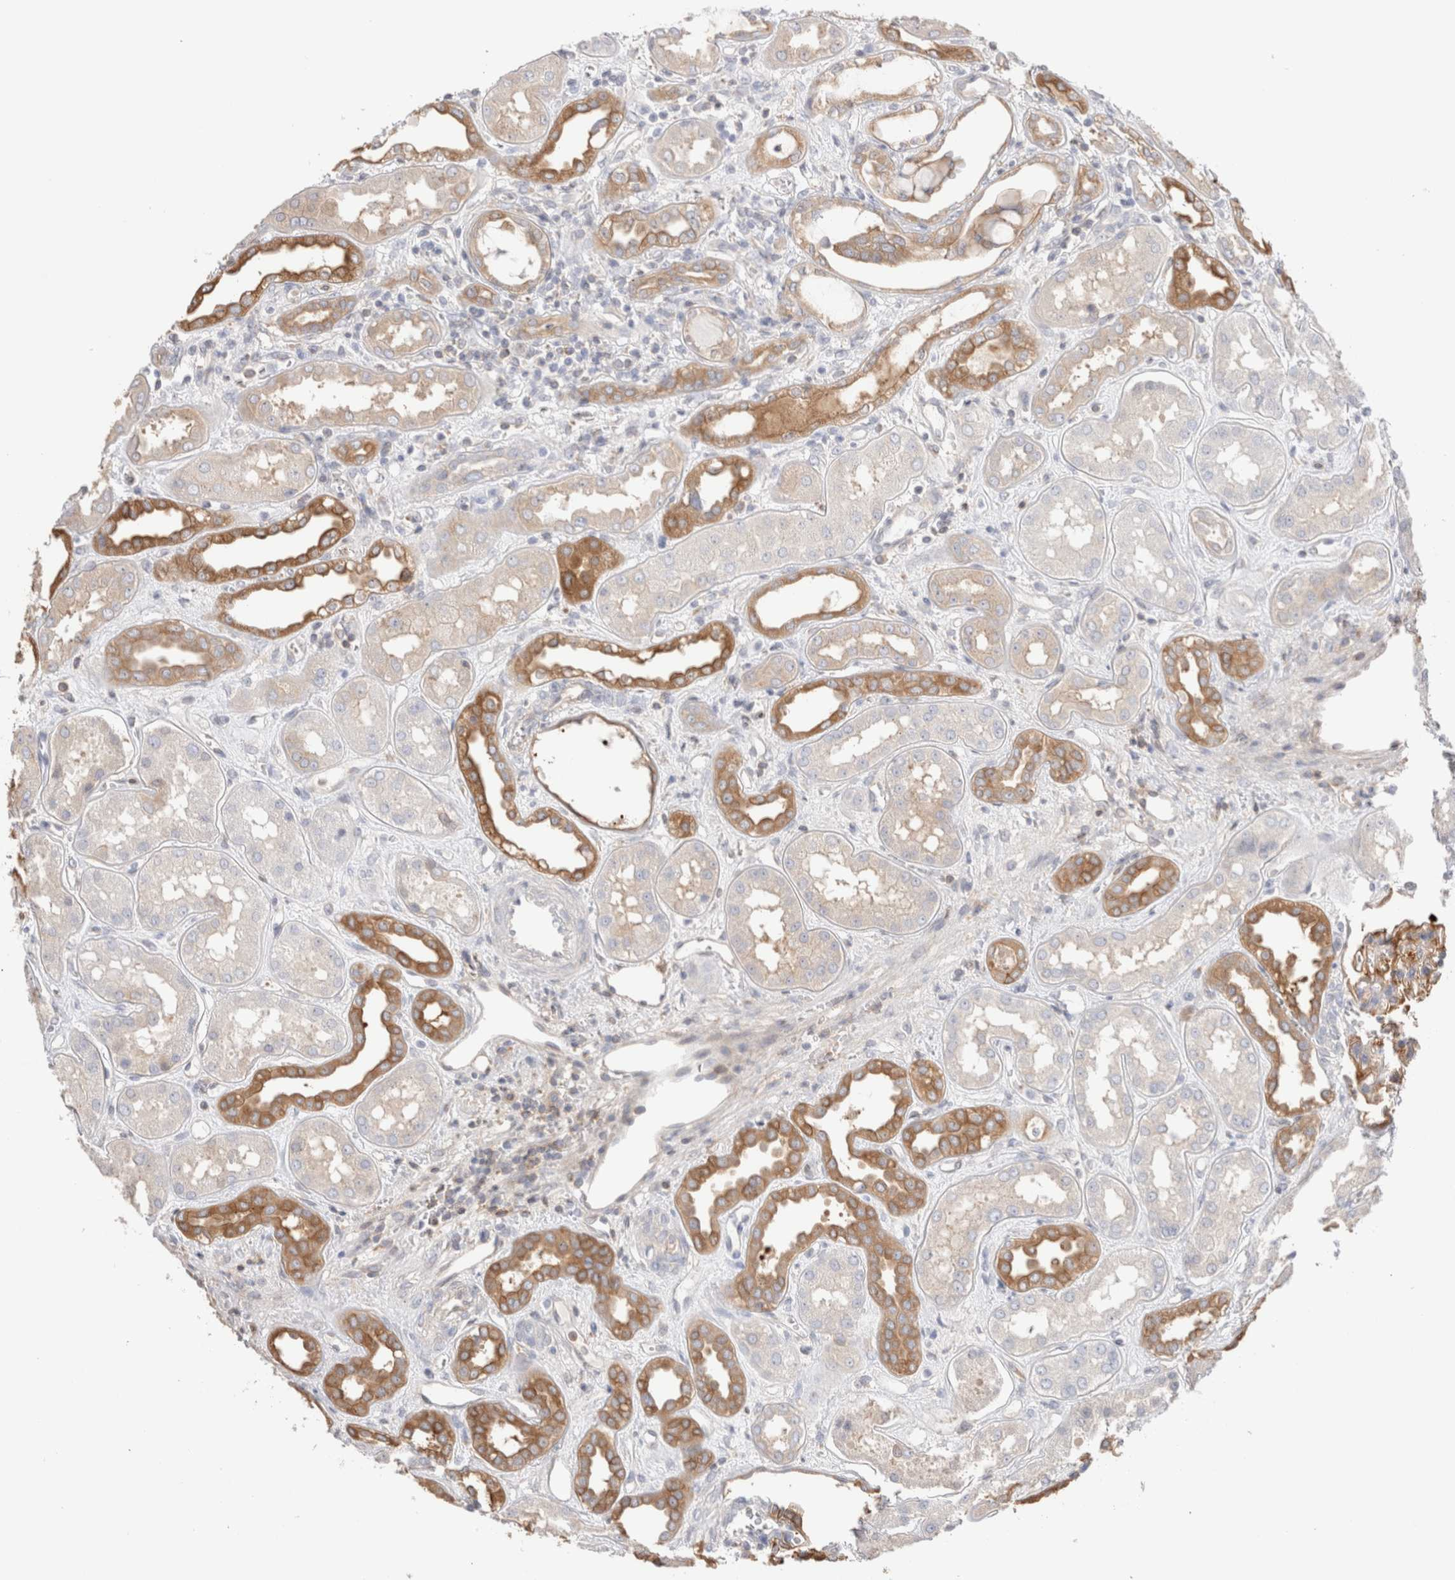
{"staining": {"intensity": "moderate", "quantity": "25%-75%", "location": "cytoplasmic/membranous"}, "tissue": "kidney", "cell_type": "Cells in glomeruli", "image_type": "normal", "snomed": [{"axis": "morphology", "description": "Normal tissue, NOS"}, {"axis": "topography", "description": "Kidney"}], "caption": "High-magnification brightfield microscopy of unremarkable kidney stained with DAB (3,3'-diaminobenzidine) (brown) and counterstained with hematoxylin (blue). cells in glomeruli exhibit moderate cytoplasmic/membranous positivity is present in about25%-75% of cells. (Stains: DAB (3,3'-diaminobenzidine) in brown, nuclei in blue, Microscopy: brightfield microscopy at high magnification).", "gene": "CAPN2", "patient": {"sex": "male", "age": 59}}